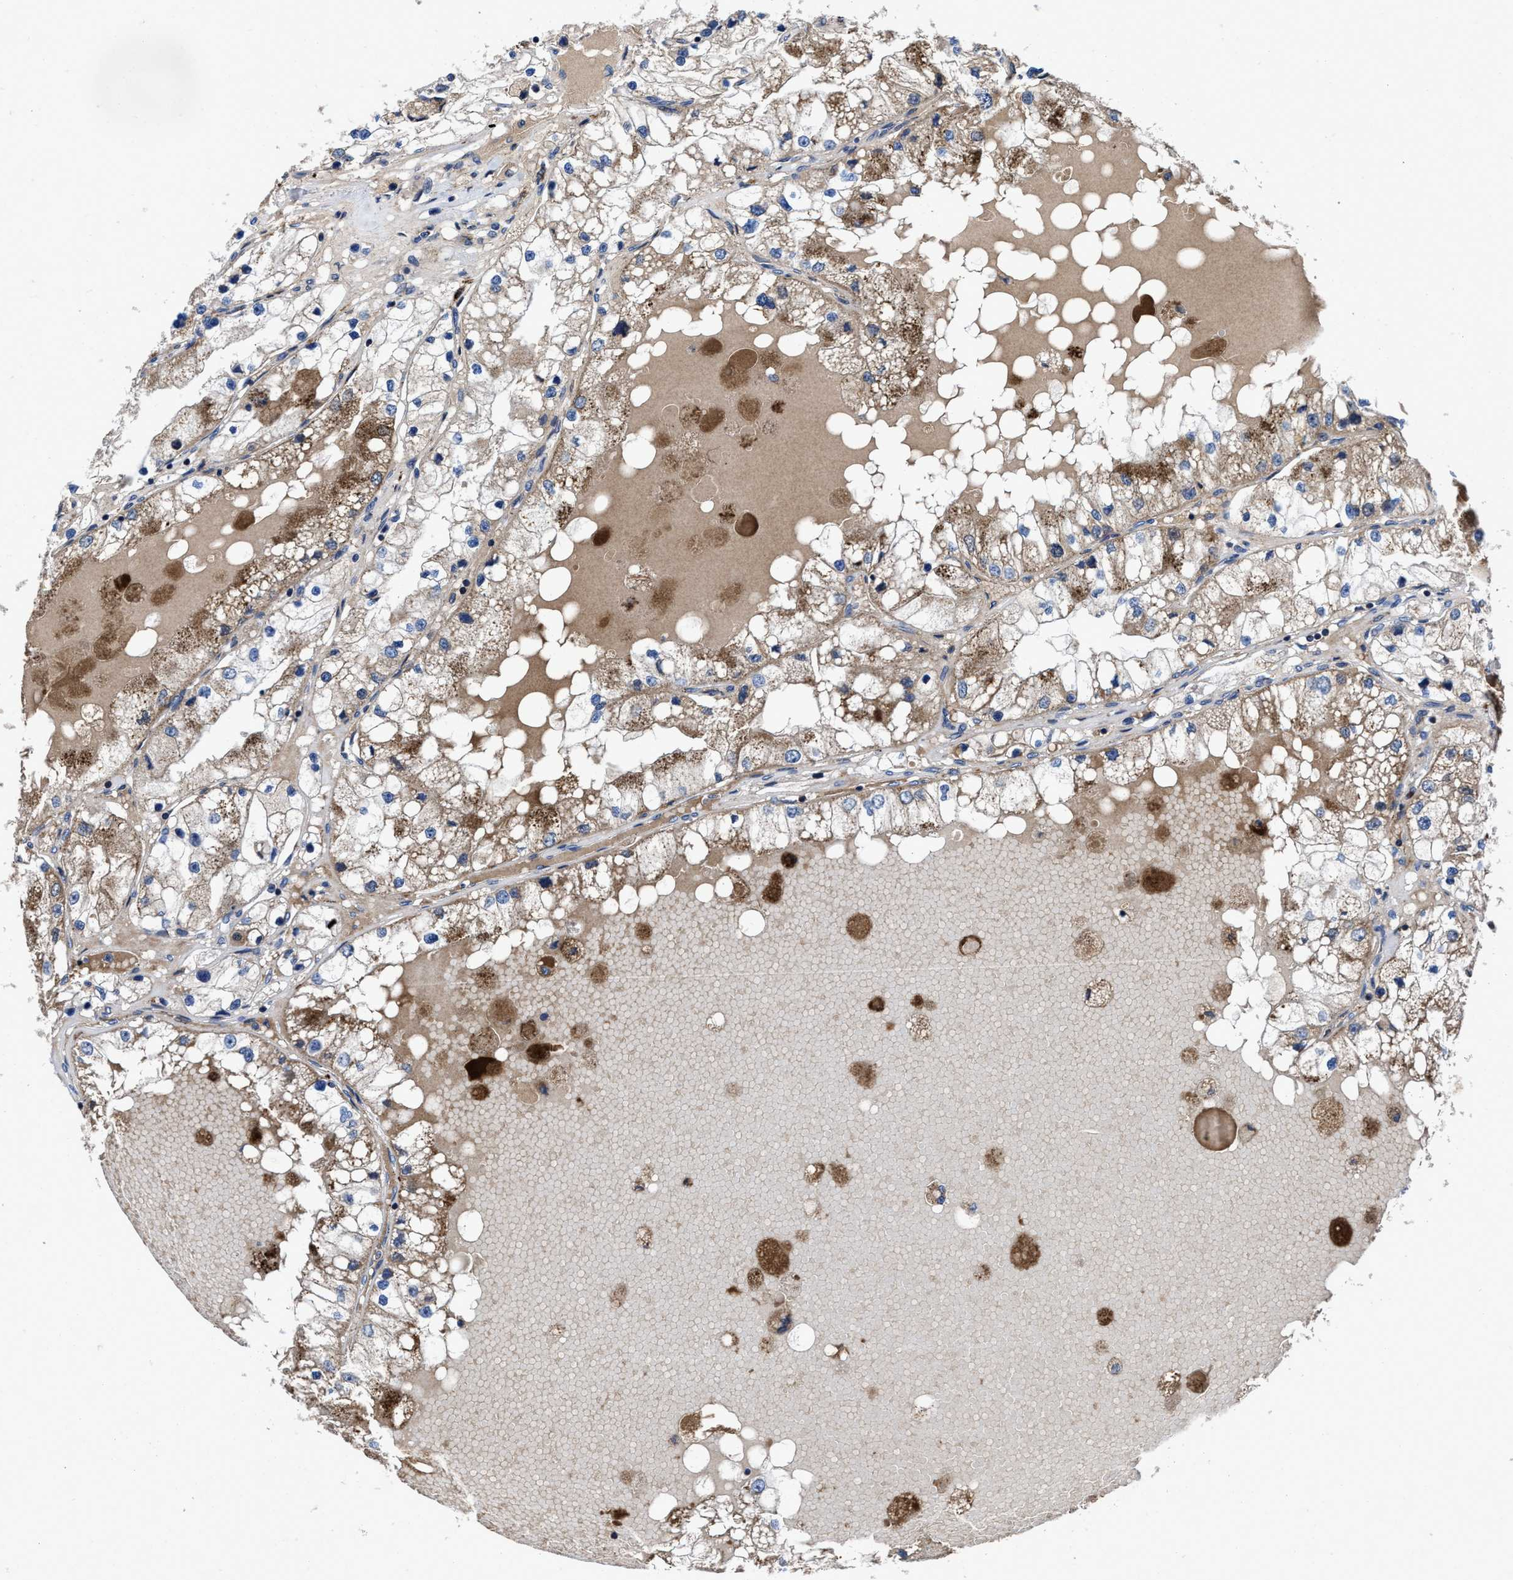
{"staining": {"intensity": "moderate", "quantity": ">75%", "location": "cytoplasmic/membranous"}, "tissue": "renal cancer", "cell_type": "Tumor cells", "image_type": "cancer", "snomed": [{"axis": "morphology", "description": "Adenocarcinoma, NOS"}, {"axis": "topography", "description": "Kidney"}], "caption": "Immunohistochemical staining of human renal cancer (adenocarcinoma) reveals medium levels of moderate cytoplasmic/membranous expression in approximately >75% of tumor cells. Using DAB (brown) and hematoxylin (blue) stains, captured at high magnification using brightfield microscopy.", "gene": "CACNA1D", "patient": {"sex": "male", "age": 68}}